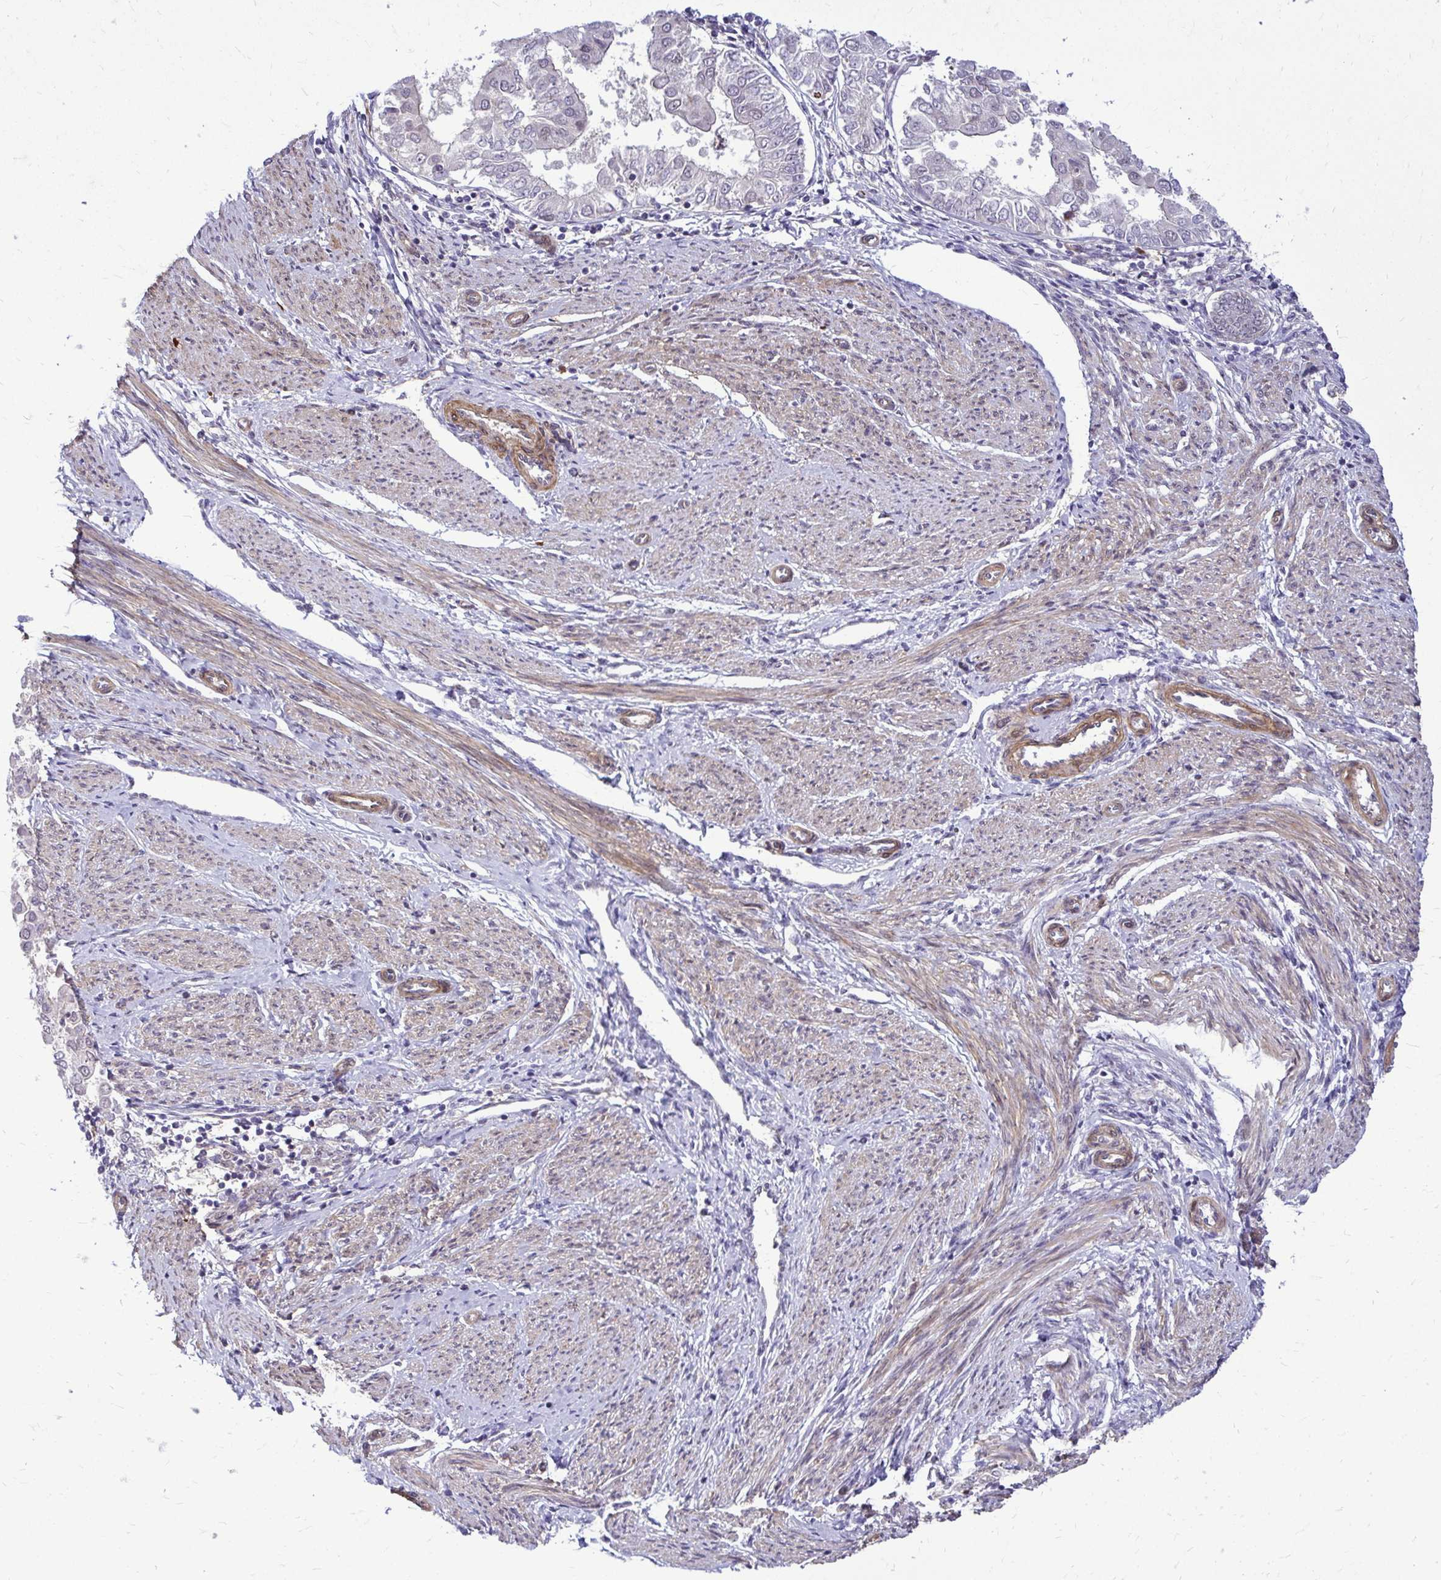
{"staining": {"intensity": "negative", "quantity": "none", "location": "none"}, "tissue": "endometrial cancer", "cell_type": "Tumor cells", "image_type": "cancer", "snomed": [{"axis": "morphology", "description": "Adenocarcinoma, NOS"}, {"axis": "topography", "description": "Endometrium"}], "caption": "Immunohistochemistry histopathology image of adenocarcinoma (endometrial) stained for a protein (brown), which reveals no staining in tumor cells.", "gene": "TRIP6", "patient": {"sex": "female", "age": 68}}